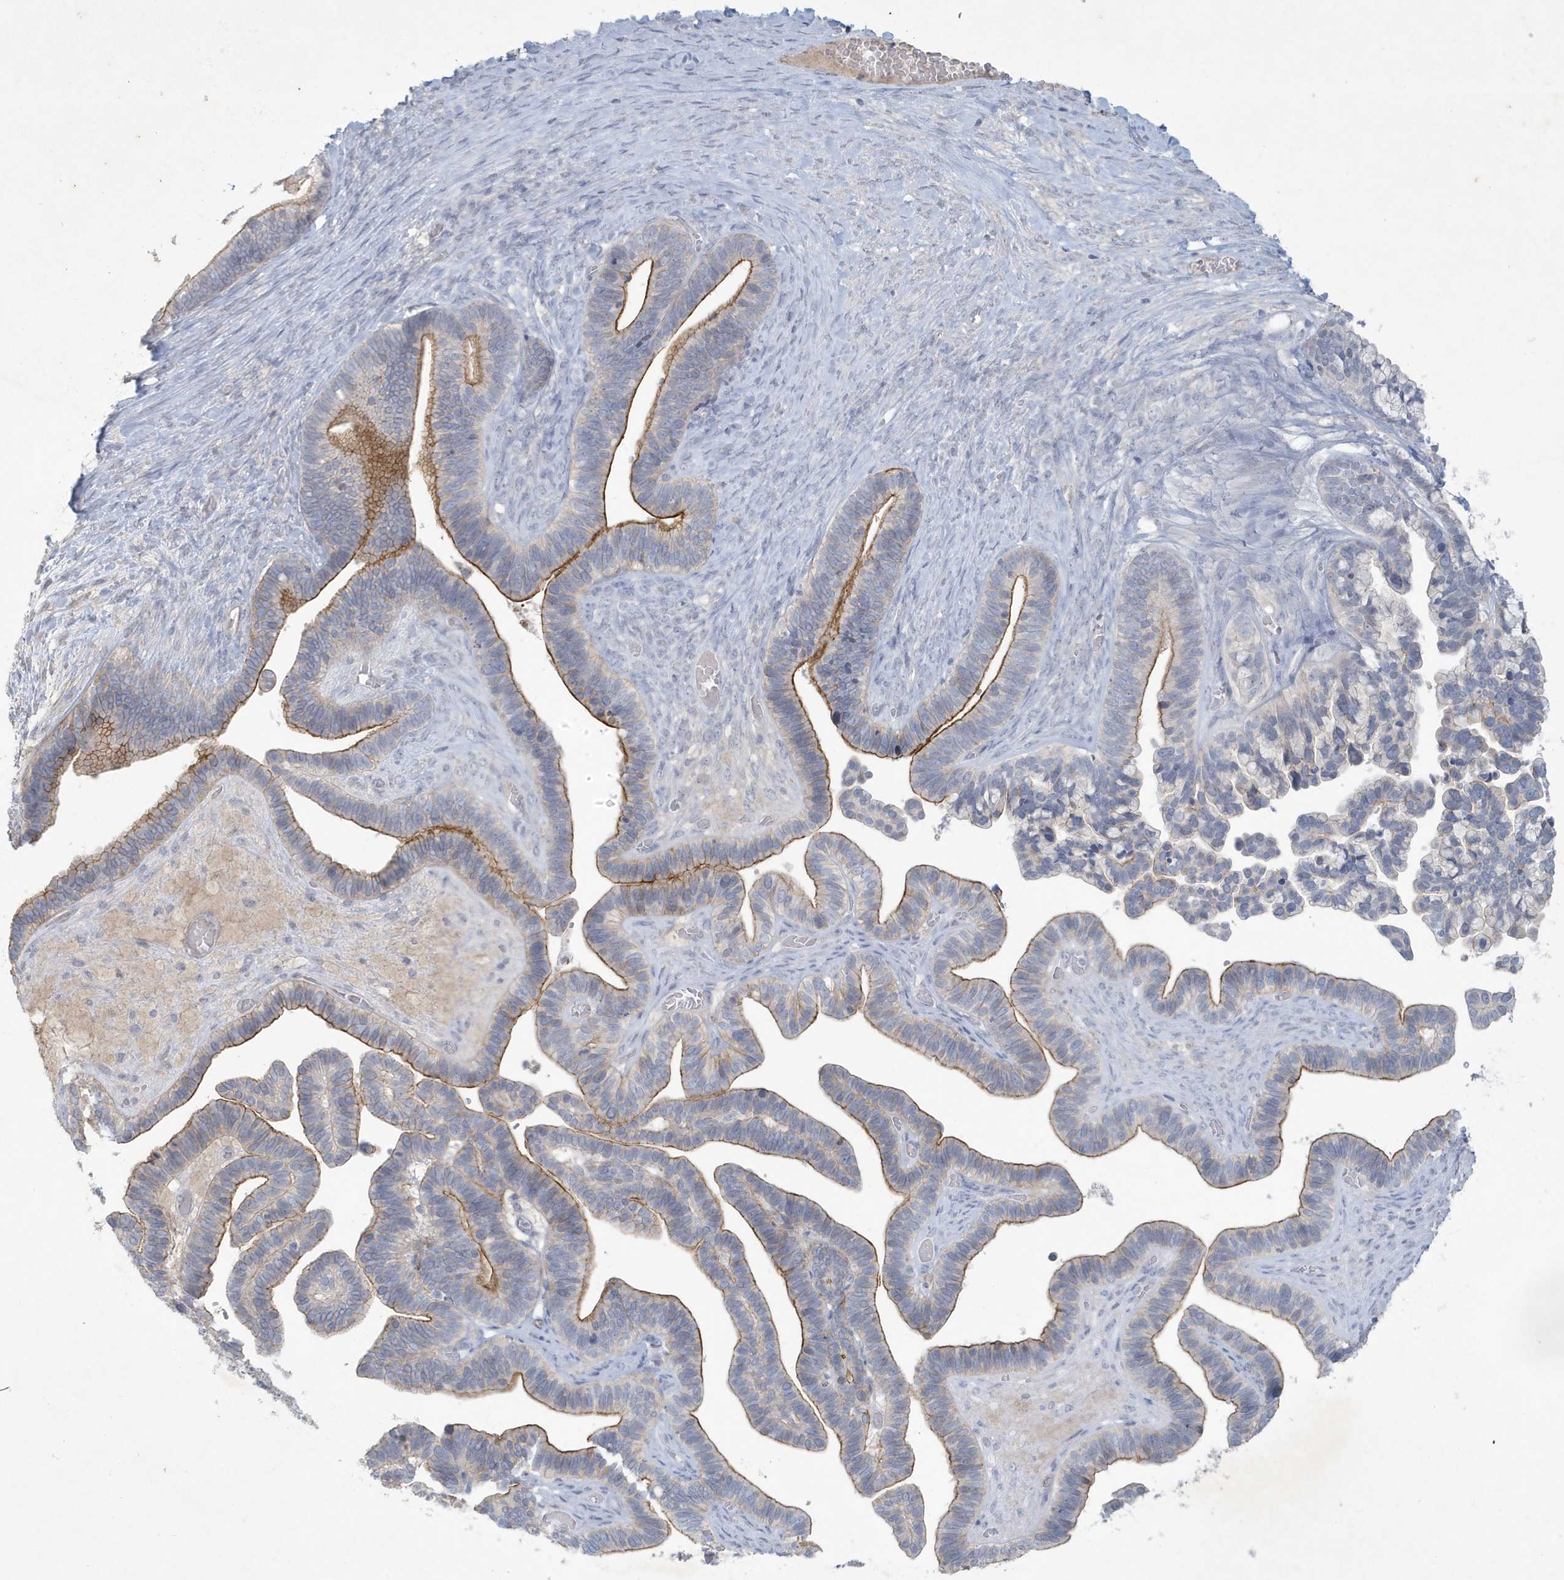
{"staining": {"intensity": "moderate", "quantity": "25%-75%", "location": "cytoplasmic/membranous"}, "tissue": "ovarian cancer", "cell_type": "Tumor cells", "image_type": "cancer", "snomed": [{"axis": "morphology", "description": "Cystadenocarcinoma, serous, NOS"}, {"axis": "topography", "description": "Ovary"}], "caption": "This histopathology image displays IHC staining of ovarian serous cystadenocarcinoma, with medium moderate cytoplasmic/membranous expression in about 25%-75% of tumor cells.", "gene": "CCDC24", "patient": {"sex": "female", "age": 56}}